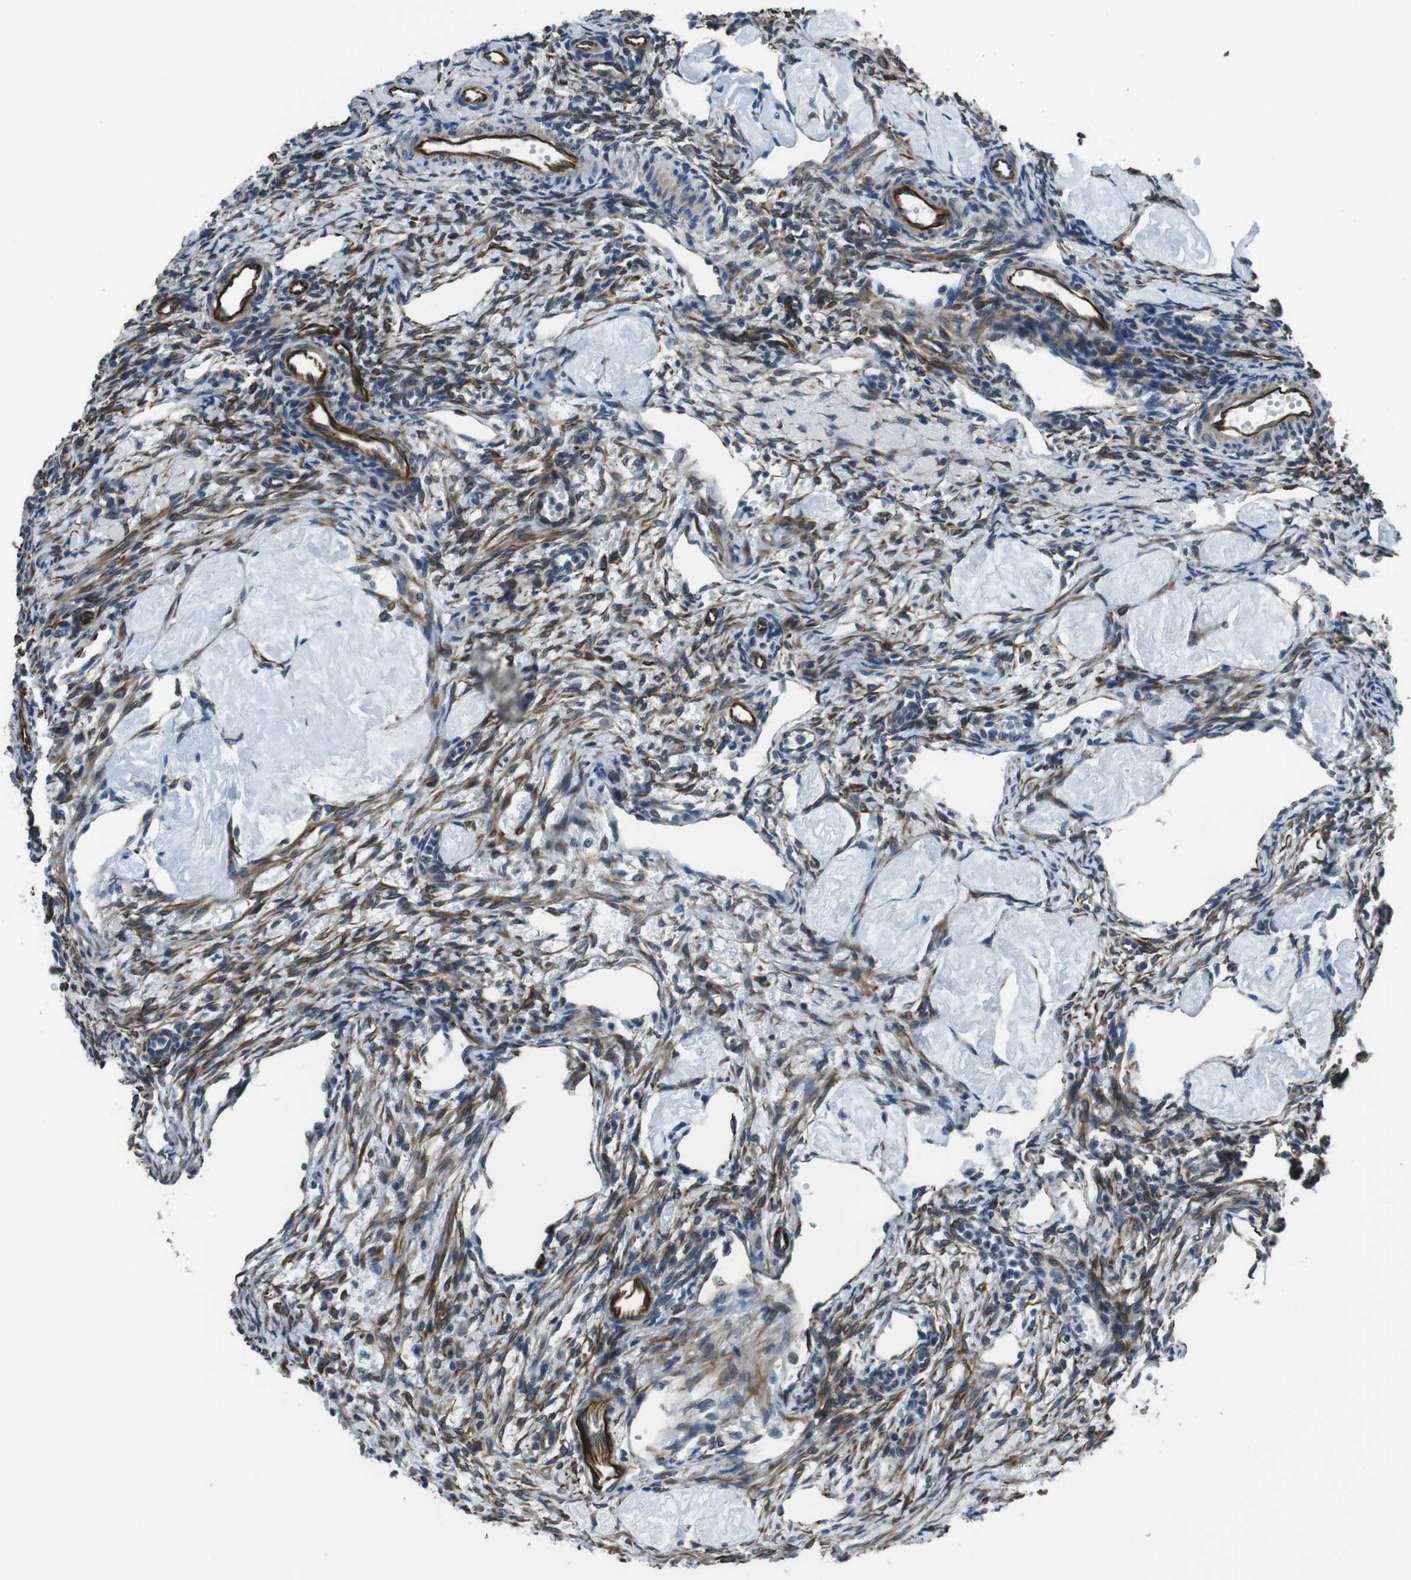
{"staining": {"intensity": "moderate", "quantity": "25%-75%", "location": "cytoplasmic/membranous"}, "tissue": "ovary", "cell_type": "Ovarian stroma cells", "image_type": "normal", "snomed": [{"axis": "morphology", "description": "Normal tissue, NOS"}, {"axis": "topography", "description": "Ovary"}], "caption": "Protein analysis of normal ovary reveals moderate cytoplasmic/membranous positivity in approximately 25%-75% of ovarian stroma cells. Immunohistochemistry stains the protein of interest in brown and the nuclei are stained blue.", "gene": "LRRC49", "patient": {"sex": "female", "age": 33}}